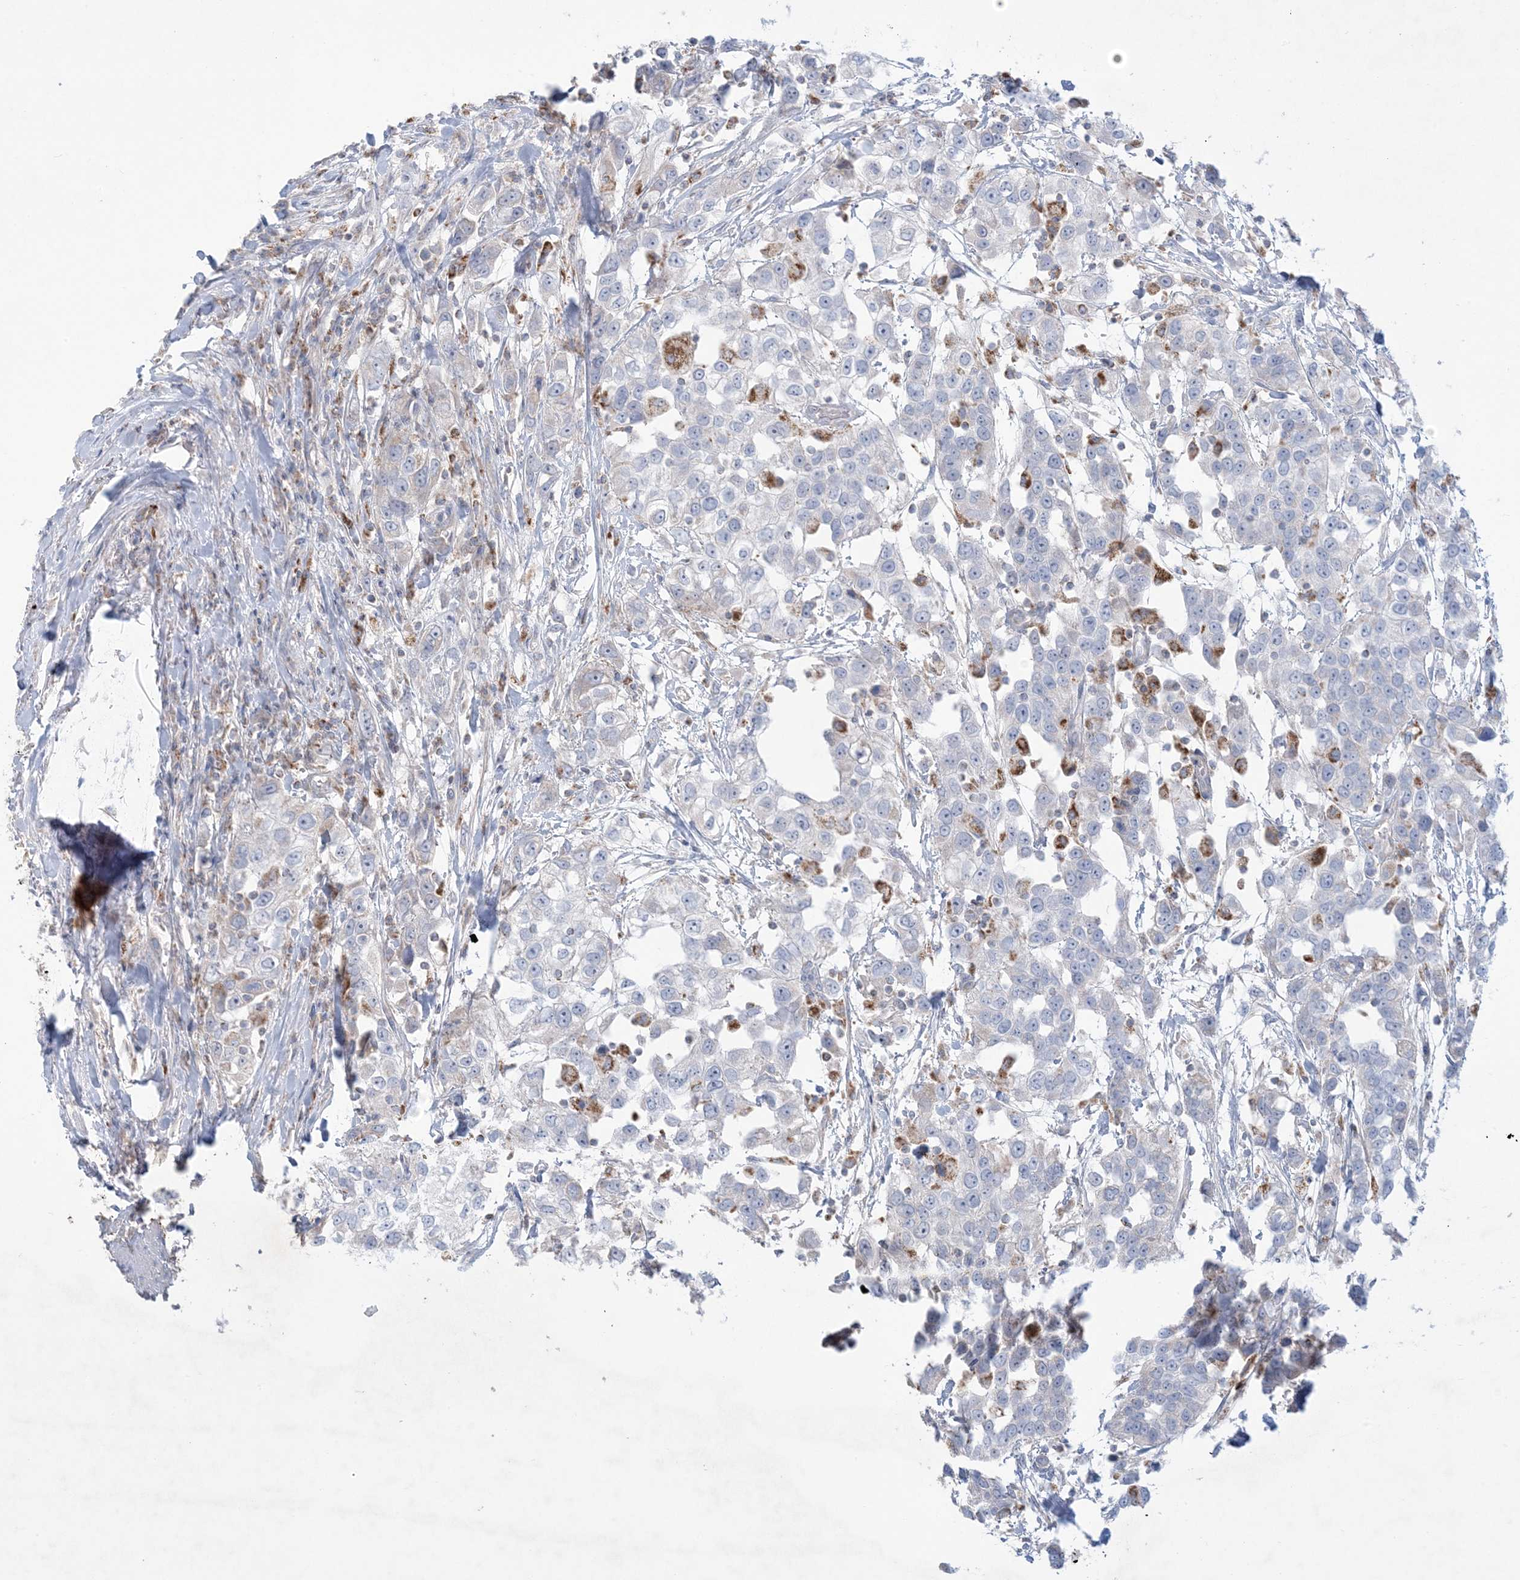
{"staining": {"intensity": "negative", "quantity": "none", "location": "none"}, "tissue": "urothelial cancer", "cell_type": "Tumor cells", "image_type": "cancer", "snomed": [{"axis": "morphology", "description": "Urothelial carcinoma, High grade"}, {"axis": "topography", "description": "Urinary bladder"}], "caption": "This is an immunohistochemistry (IHC) micrograph of human high-grade urothelial carcinoma. There is no positivity in tumor cells.", "gene": "KCTD6", "patient": {"sex": "female", "age": 80}}